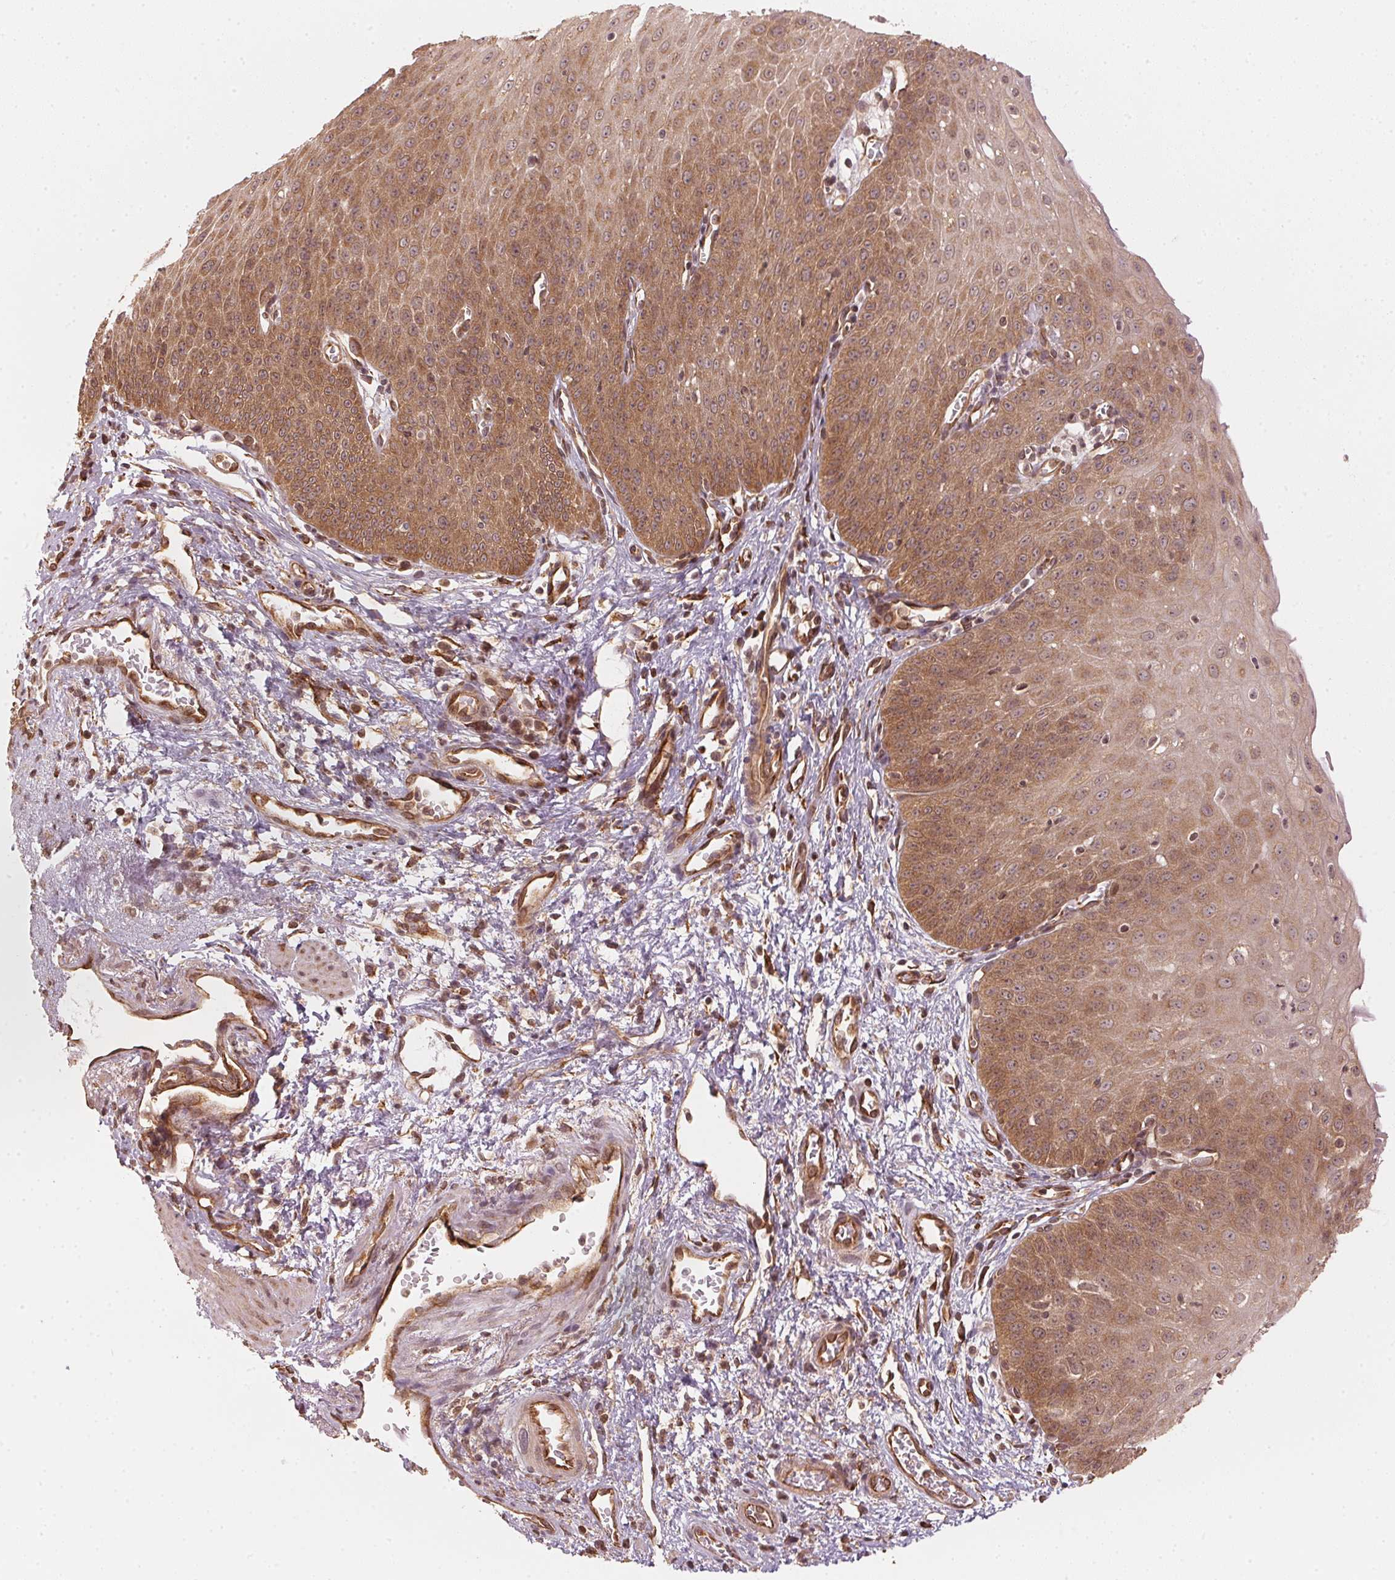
{"staining": {"intensity": "moderate", "quantity": ">75%", "location": "cytoplasmic/membranous"}, "tissue": "esophagus", "cell_type": "Squamous epithelial cells", "image_type": "normal", "snomed": [{"axis": "morphology", "description": "Normal tissue, NOS"}, {"axis": "topography", "description": "Esophagus"}], "caption": "About >75% of squamous epithelial cells in benign human esophagus reveal moderate cytoplasmic/membranous protein expression as visualized by brown immunohistochemical staining.", "gene": "STRN4", "patient": {"sex": "male", "age": 71}}